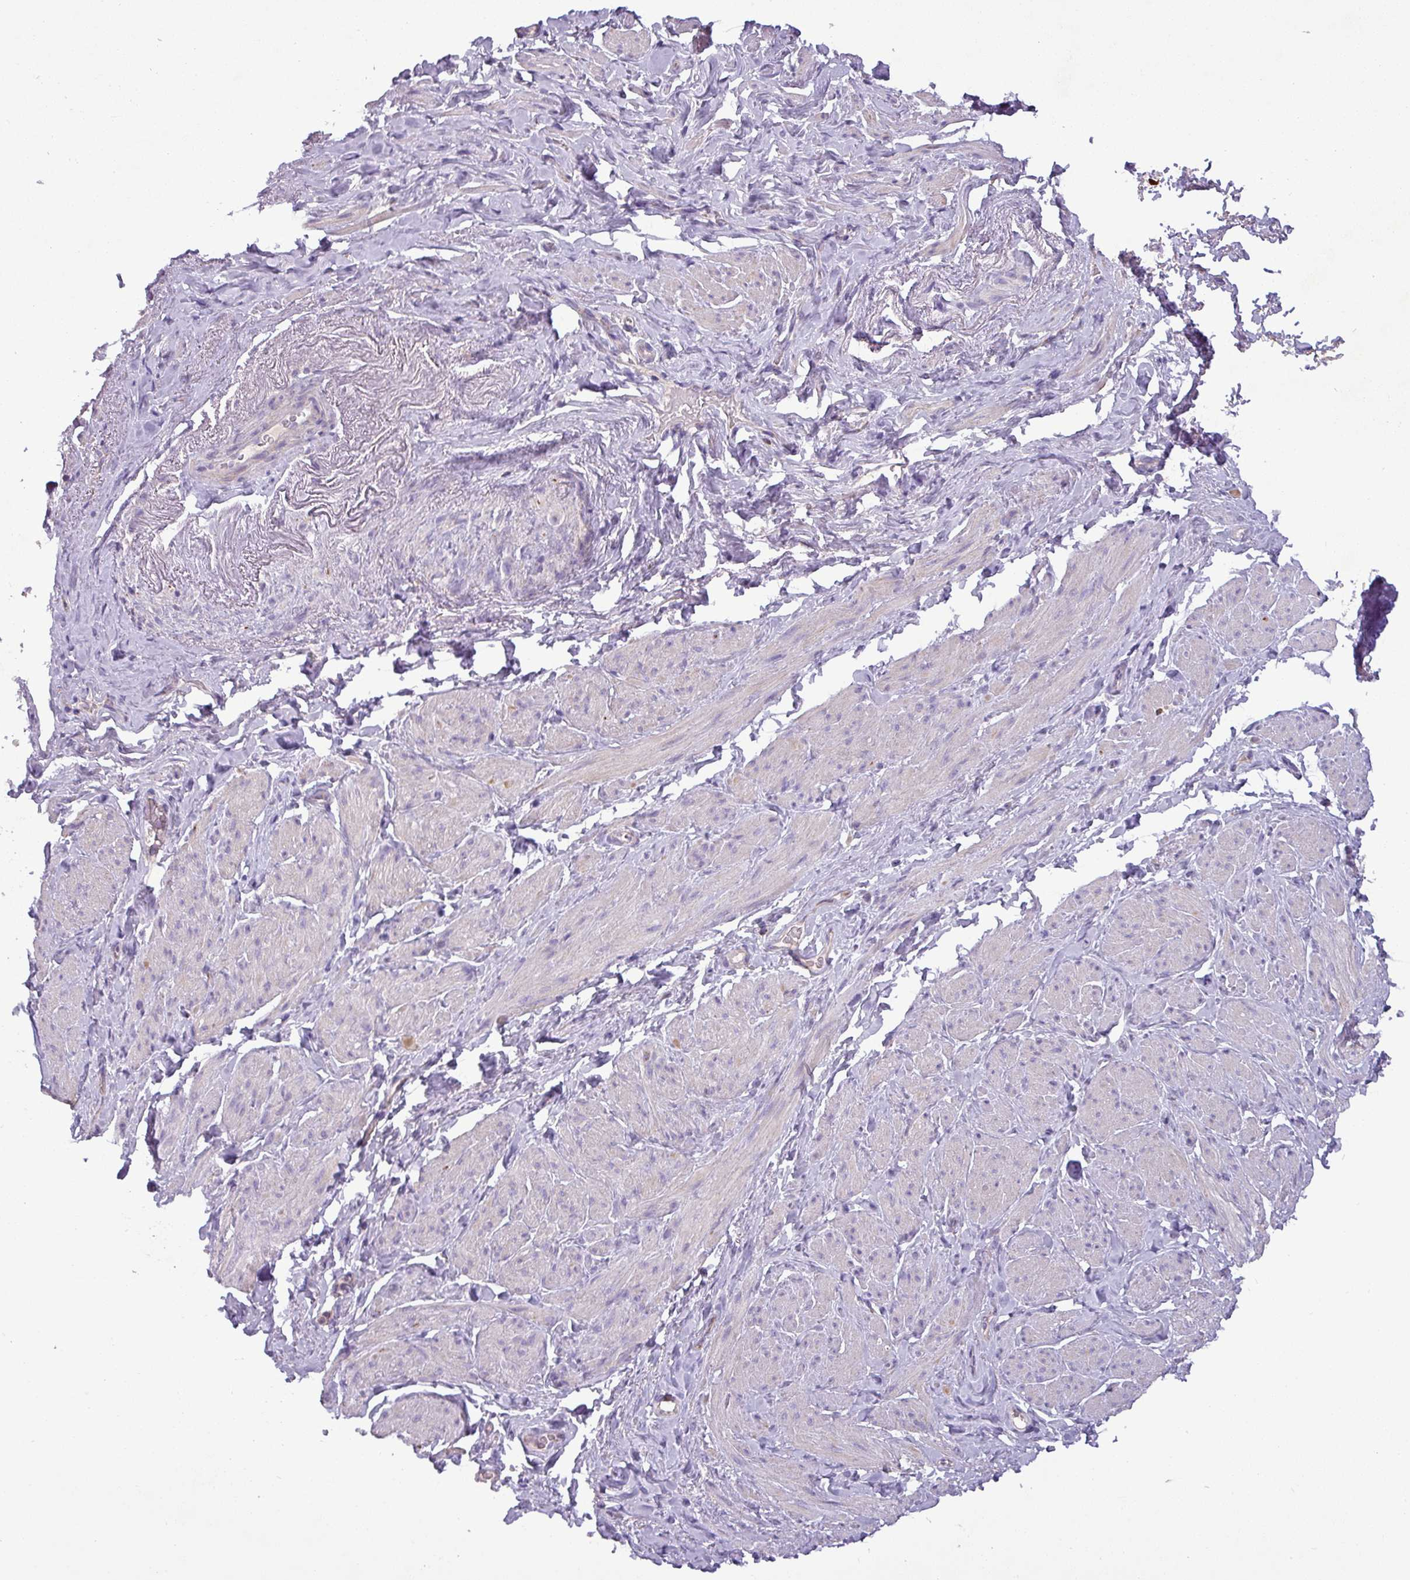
{"staining": {"intensity": "negative", "quantity": "none", "location": "none"}, "tissue": "smooth muscle", "cell_type": "Smooth muscle cells", "image_type": "normal", "snomed": [{"axis": "morphology", "description": "Normal tissue, NOS"}, {"axis": "topography", "description": "Smooth muscle"}, {"axis": "topography", "description": "Peripheral nerve tissue"}], "caption": "This is an immunohistochemistry image of benign human smooth muscle. There is no staining in smooth muscle cells.", "gene": "PNMA6A", "patient": {"sex": "male", "age": 69}}